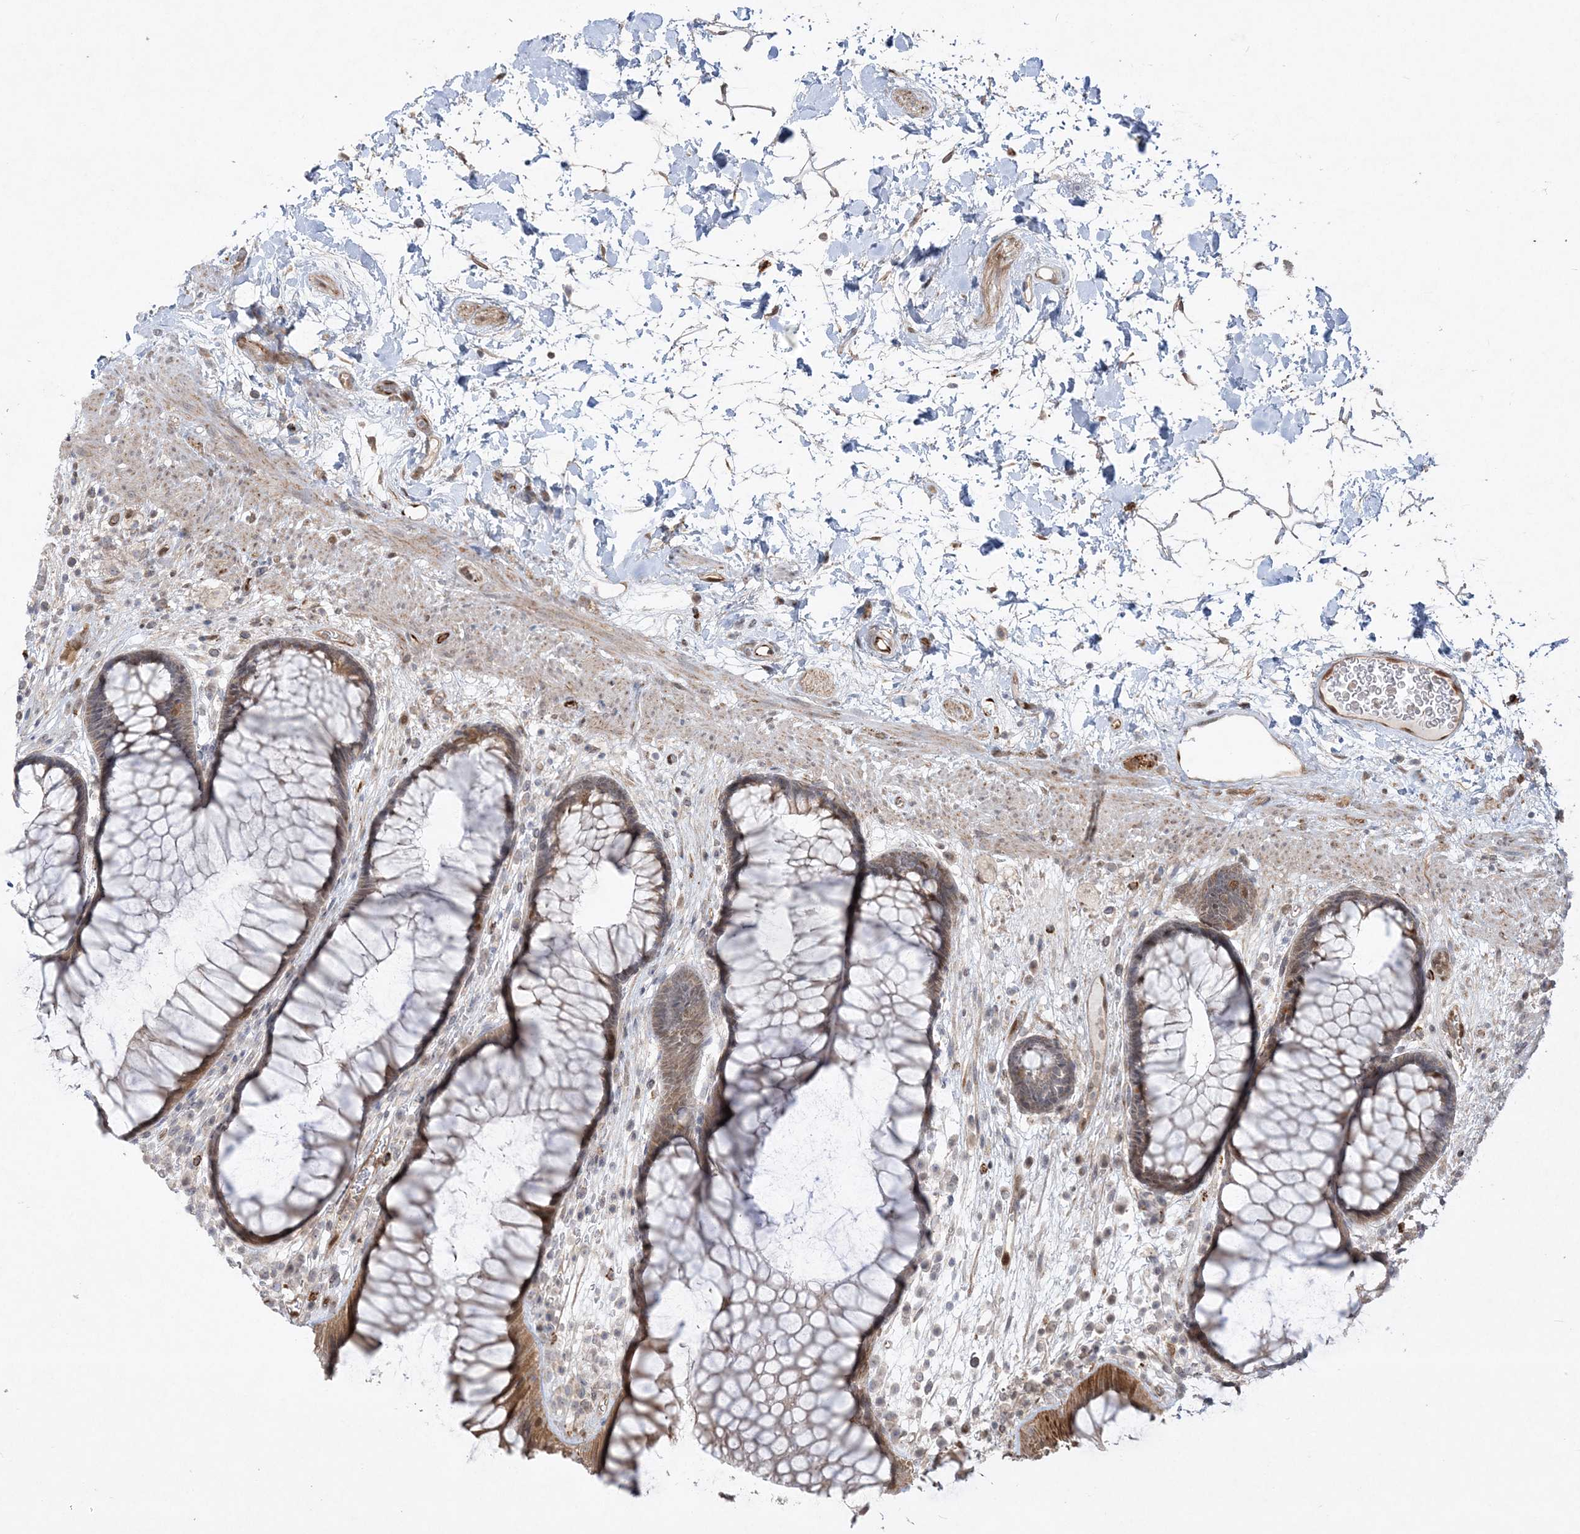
{"staining": {"intensity": "moderate", "quantity": ">75%", "location": "cytoplasmic/membranous"}, "tissue": "rectum", "cell_type": "Glandular cells", "image_type": "normal", "snomed": [{"axis": "morphology", "description": "Normal tissue, NOS"}, {"axis": "topography", "description": "Rectum"}], "caption": "Brown immunohistochemical staining in benign human rectum exhibits moderate cytoplasmic/membranous staining in approximately >75% of glandular cells.", "gene": "INPP1", "patient": {"sex": "male", "age": 51}}